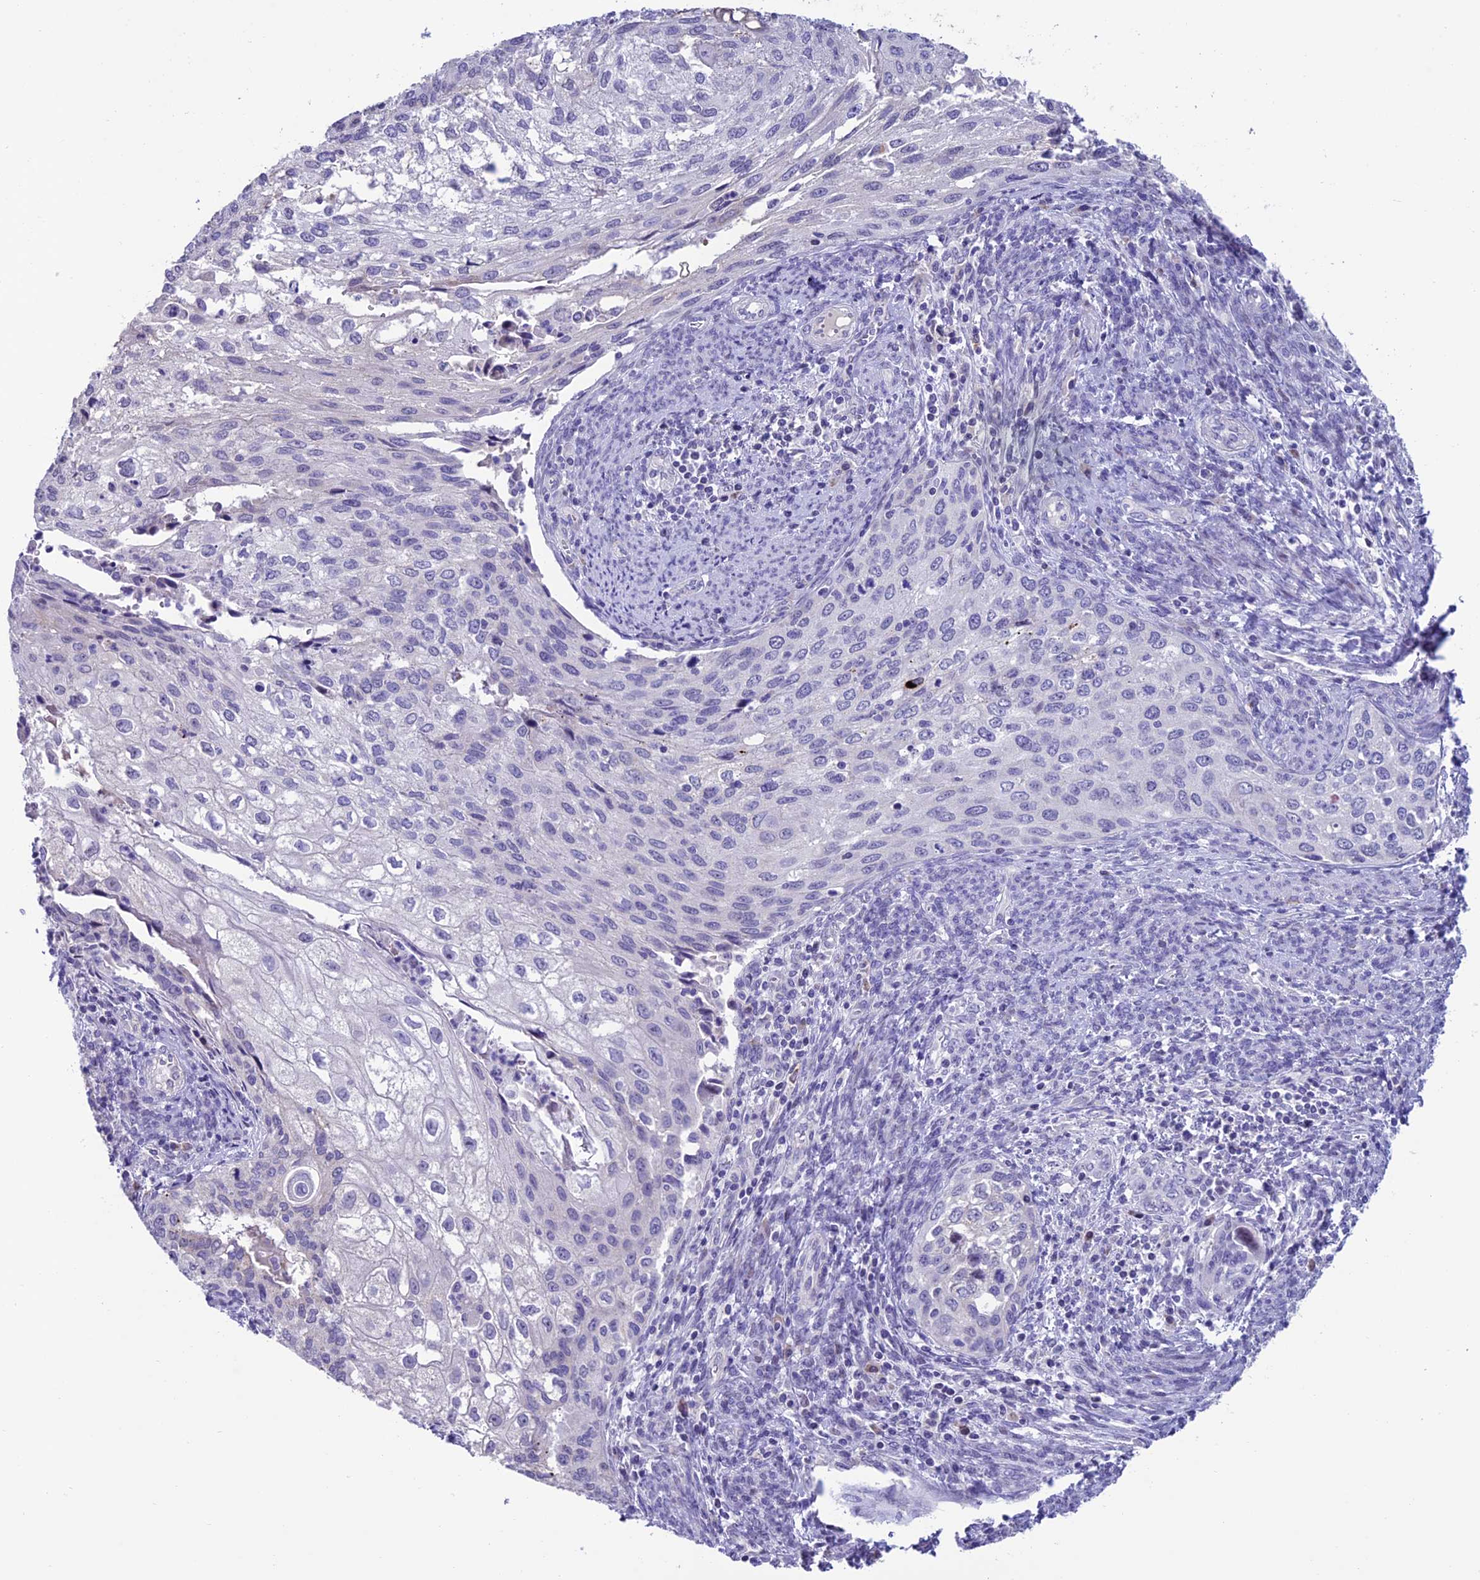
{"staining": {"intensity": "negative", "quantity": "none", "location": "none"}, "tissue": "cervical cancer", "cell_type": "Tumor cells", "image_type": "cancer", "snomed": [{"axis": "morphology", "description": "Squamous cell carcinoma, NOS"}, {"axis": "topography", "description": "Cervix"}], "caption": "Tumor cells are negative for brown protein staining in cervical cancer (squamous cell carcinoma). (DAB (3,3'-diaminobenzidine) immunohistochemistry (IHC) with hematoxylin counter stain).", "gene": "SLC10A1", "patient": {"sex": "female", "age": 67}}